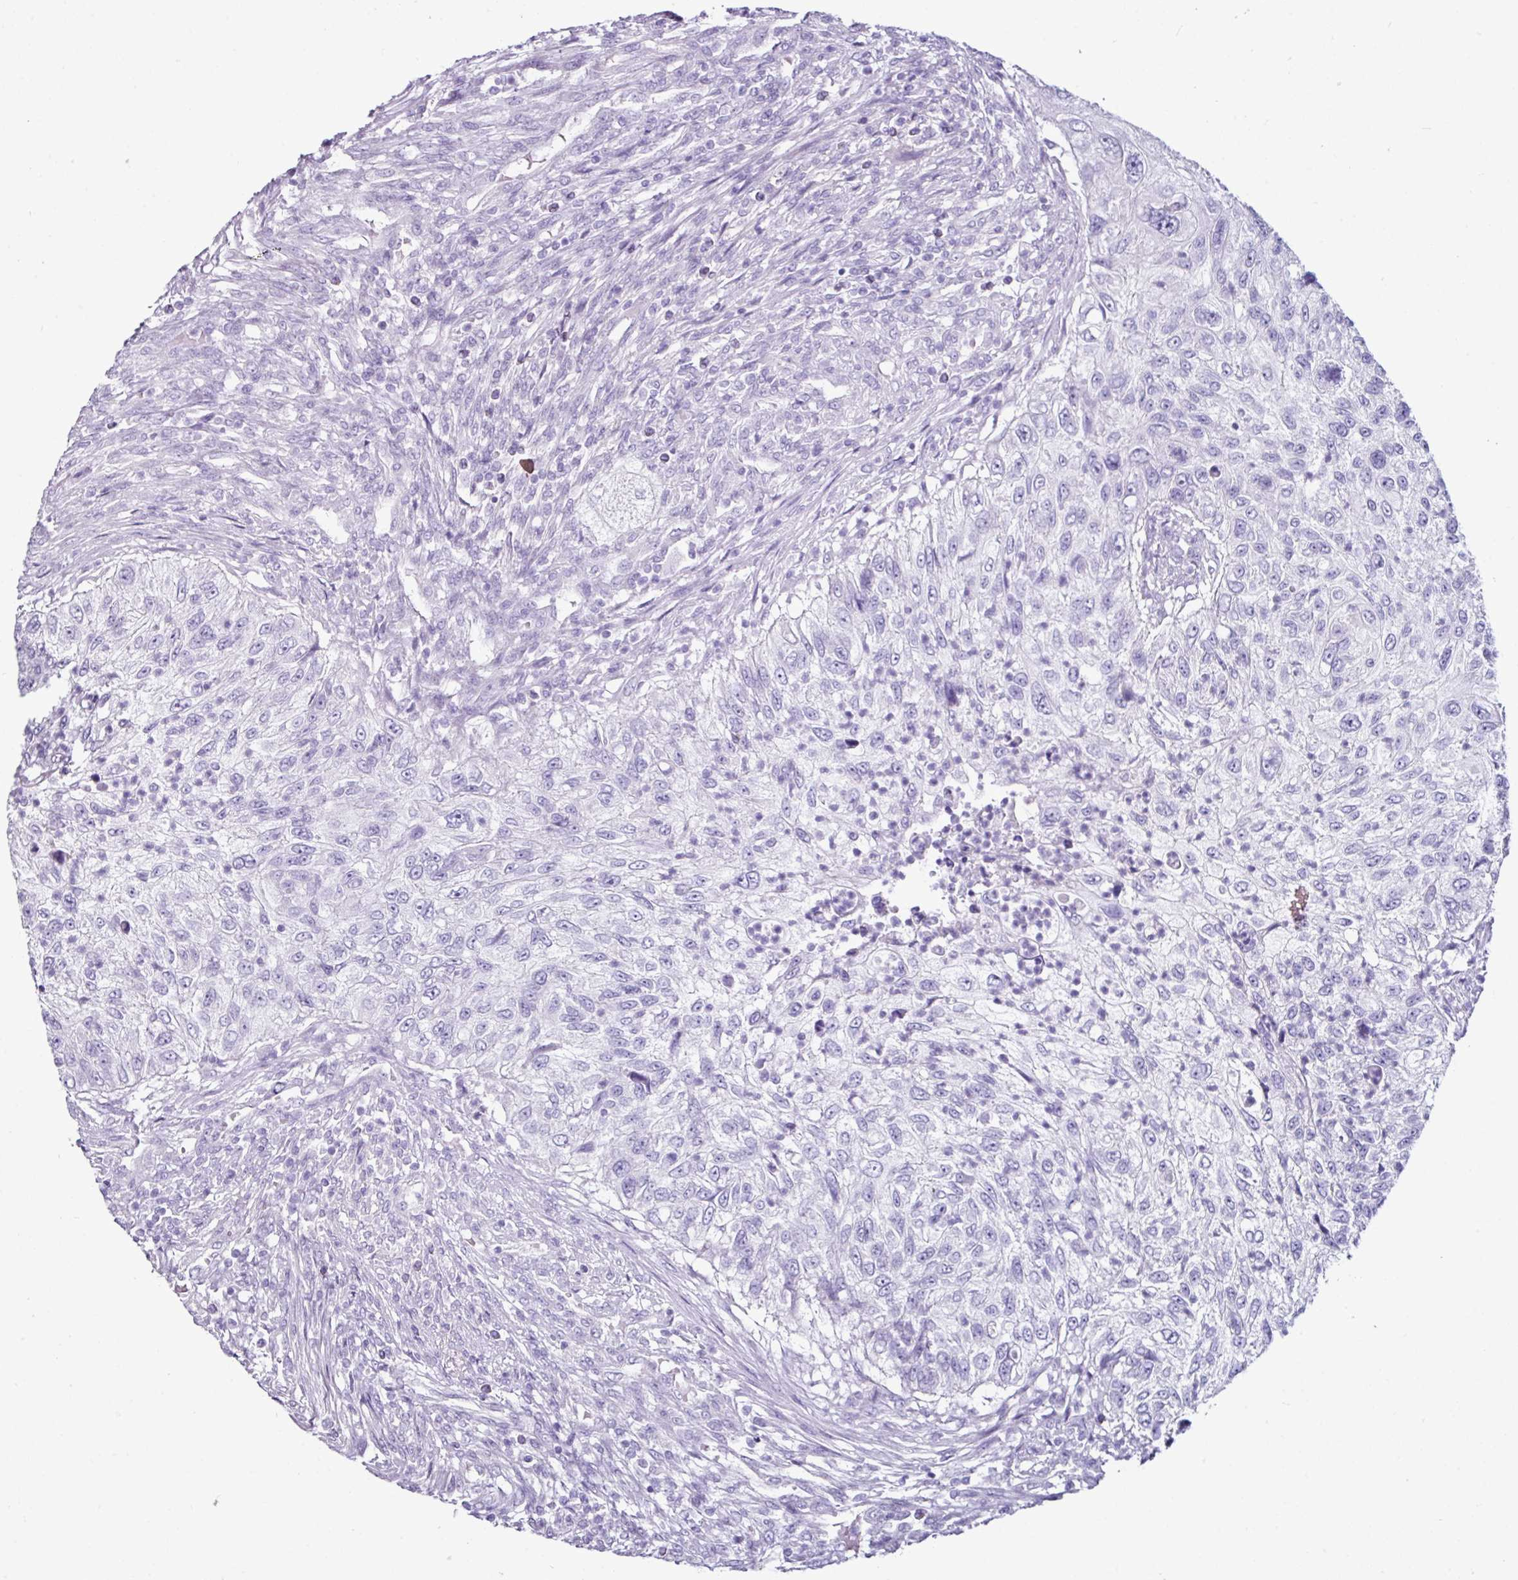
{"staining": {"intensity": "negative", "quantity": "none", "location": "none"}, "tissue": "urothelial cancer", "cell_type": "Tumor cells", "image_type": "cancer", "snomed": [{"axis": "morphology", "description": "Urothelial carcinoma, High grade"}, {"axis": "topography", "description": "Urinary bladder"}], "caption": "High magnification brightfield microscopy of urothelial cancer stained with DAB (brown) and counterstained with hematoxylin (blue): tumor cells show no significant positivity. (DAB (3,3'-diaminobenzidine) IHC, high magnification).", "gene": "GLP2R", "patient": {"sex": "female", "age": 60}}